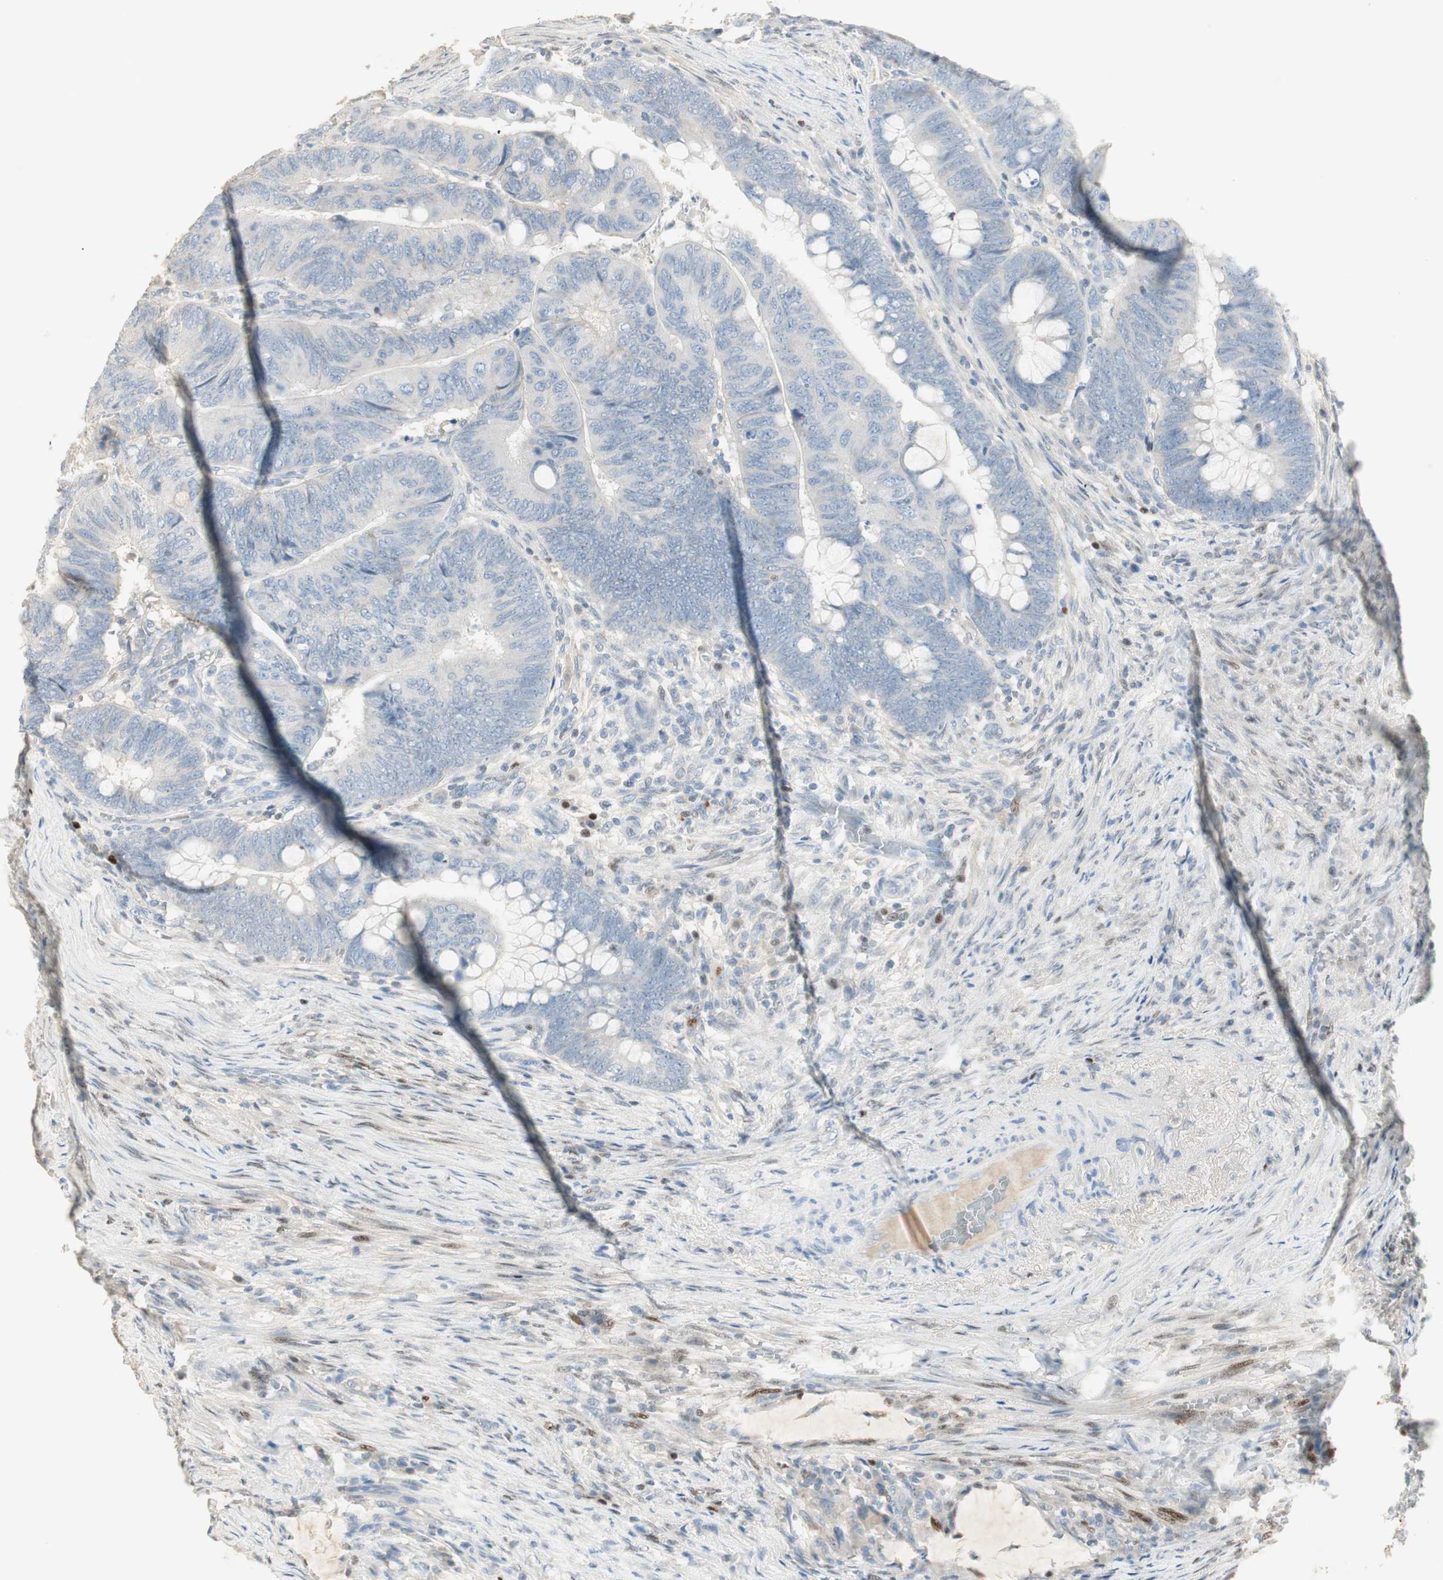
{"staining": {"intensity": "negative", "quantity": "none", "location": "none"}, "tissue": "colorectal cancer", "cell_type": "Tumor cells", "image_type": "cancer", "snomed": [{"axis": "morphology", "description": "Normal tissue, NOS"}, {"axis": "morphology", "description": "Adenocarcinoma, NOS"}, {"axis": "topography", "description": "Rectum"}, {"axis": "topography", "description": "Peripheral nerve tissue"}], "caption": "Immunohistochemistry histopathology image of neoplastic tissue: human colorectal cancer stained with DAB shows no significant protein staining in tumor cells. Nuclei are stained in blue.", "gene": "RUNX2", "patient": {"sex": "male", "age": 92}}